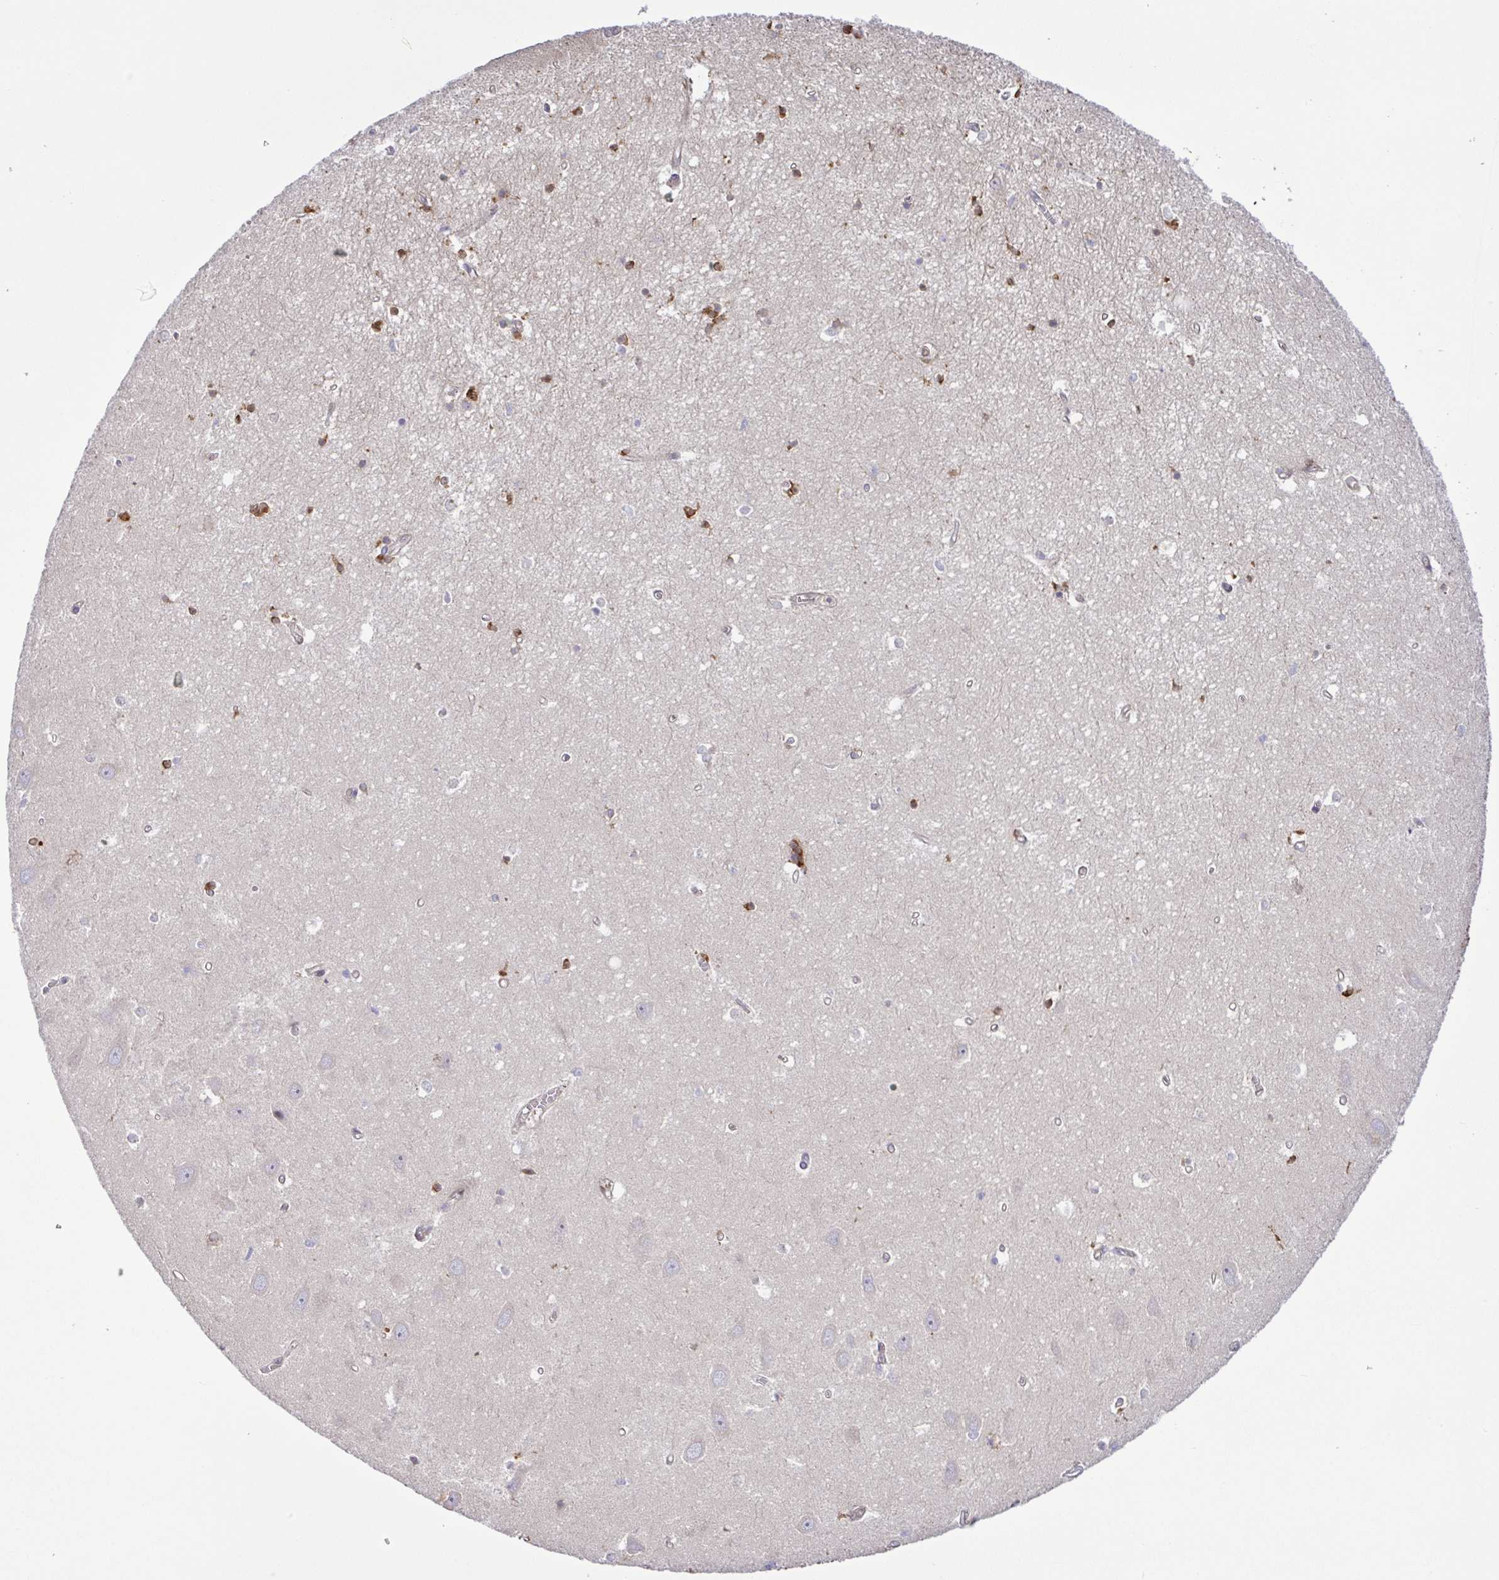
{"staining": {"intensity": "moderate", "quantity": "<25%", "location": "cytoplasmic/membranous"}, "tissue": "hippocampus", "cell_type": "Glial cells", "image_type": "normal", "snomed": [{"axis": "morphology", "description": "Normal tissue, NOS"}, {"axis": "topography", "description": "Hippocampus"}], "caption": "High-power microscopy captured an immunohistochemistry (IHC) histopathology image of normal hippocampus, revealing moderate cytoplasmic/membranous expression in about <25% of glial cells. (brown staining indicates protein expression, while blue staining denotes nuclei).", "gene": "UBE4A", "patient": {"sex": "female", "age": 64}}